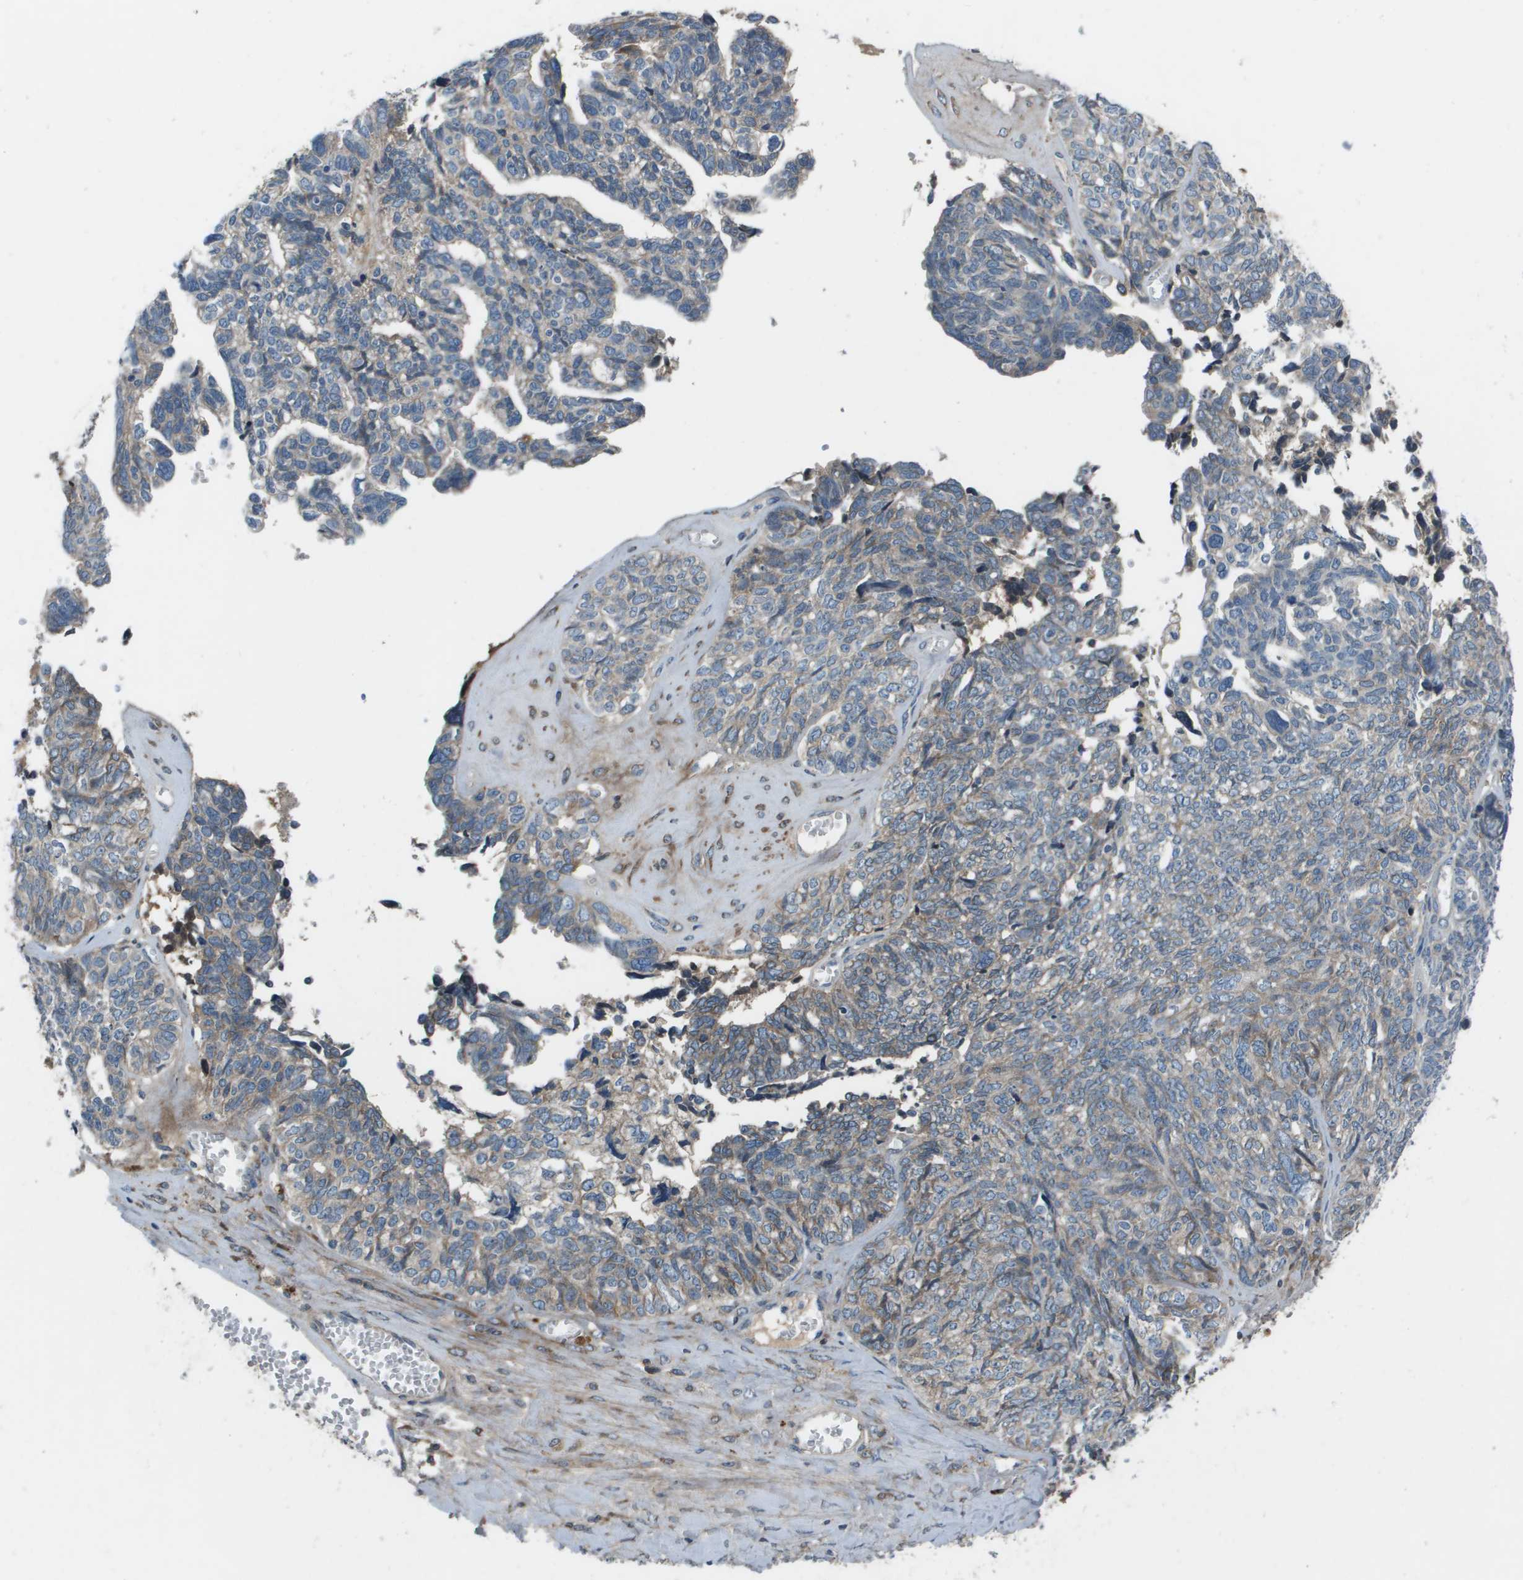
{"staining": {"intensity": "weak", "quantity": "<25%", "location": "cytoplasmic/membranous"}, "tissue": "ovarian cancer", "cell_type": "Tumor cells", "image_type": "cancer", "snomed": [{"axis": "morphology", "description": "Cystadenocarcinoma, serous, NOS"}, {"axis": "topography", "description": "Ovary"}], "caption": "Ovarian cancer (serous cystadenocarcinoma) was stained to show a protein in brown. There is no significant expression in tumor cells. (Immunohistochemistry (ihc), brightfield microscopy, high magnification).", "gene": "PCOLCE", "patient": {"sex": "female", "age": 79}}